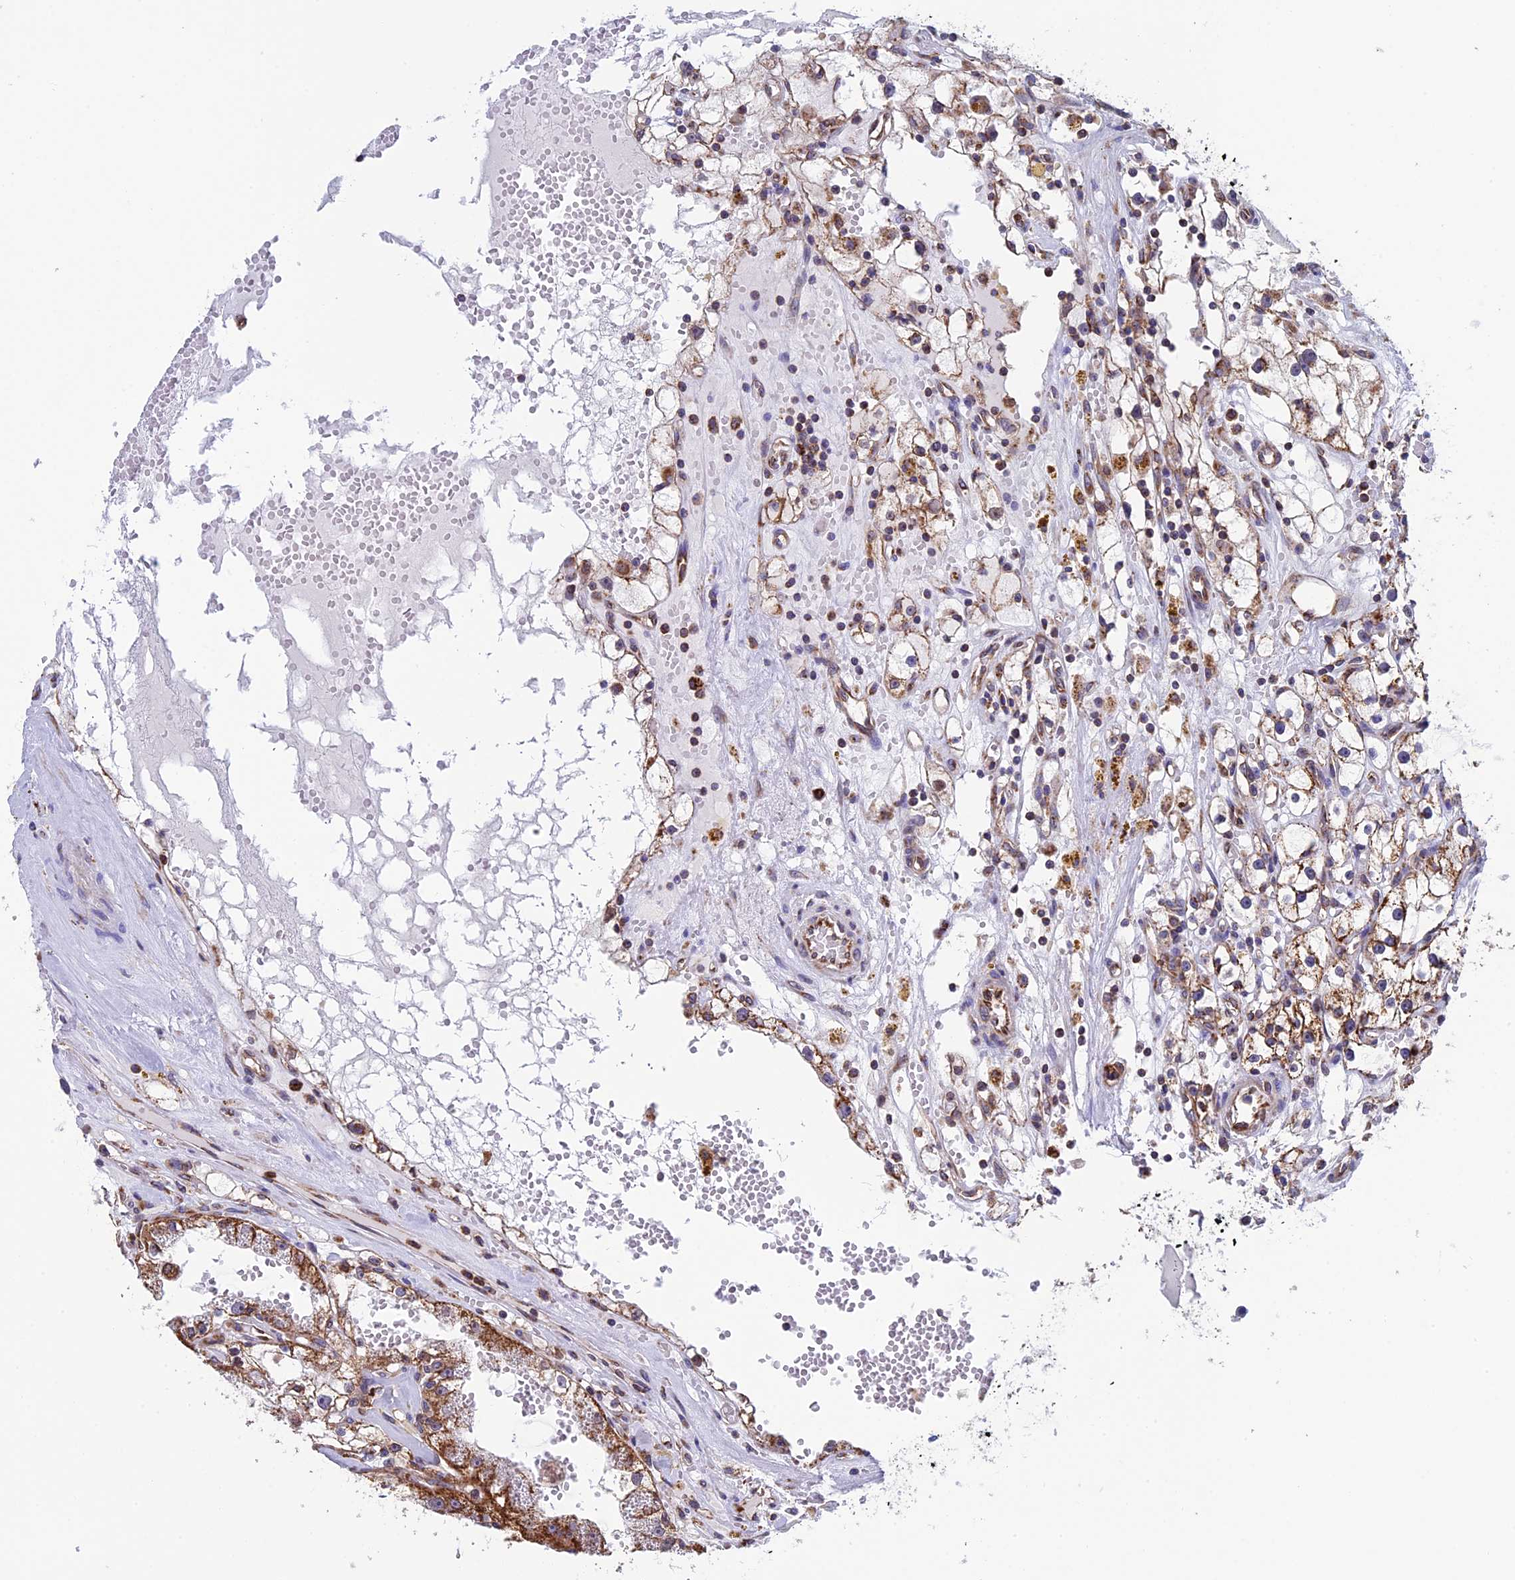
{"staining": {"intensity": "weak", "quantity": ">75%", "location": "cytoplasmic/membranous"}, "tissue": "renal cancer", "cell_type": "Tumor cells", "image_type": "cancer", "snomed": [{"axis": "morphology", "description": "Adenocarcinoma, NOS"}, {"axis": "topography", "description": "Kidney"}], "caption": "IHC (DAB) staining of human renal cancer demonstrates weak cytoplasmic/membranous protein staining in approximately >75% of tumor cells.", "gene": "SLC9A5", "patient": {"sex": "male", "age": 56}}